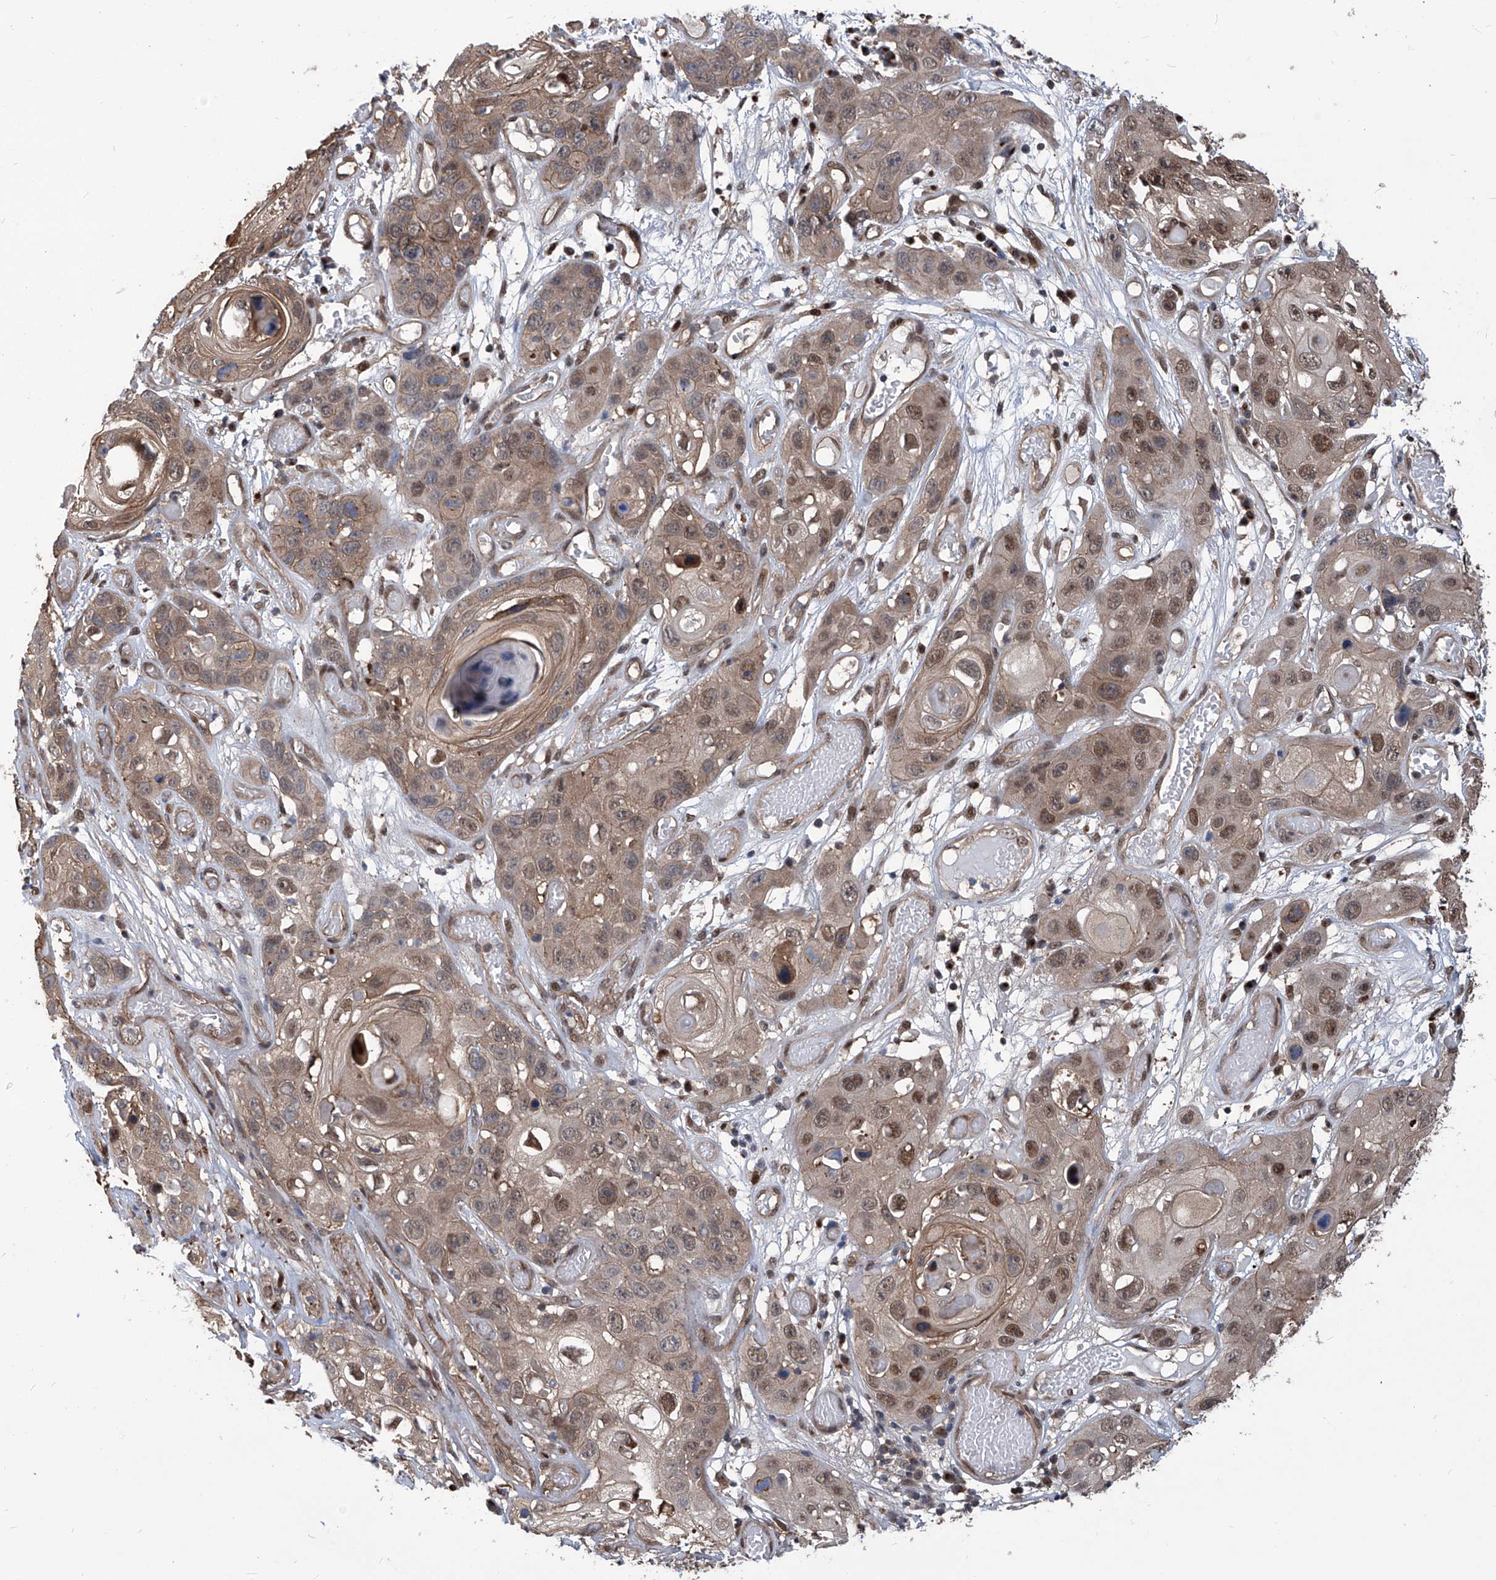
{"staining": {"intensity": "moderate", "quantity": ">75%", "location": "cytoplasmic/membranous,nuclear"}, "tissue": "skin cancer", "cell_type": "Tumor cells", "image_type": "cancer", "snomed": [{"axis": "morphology", "description": "Squamous cell carcinoma, NOS"}, {"axis": "topography", "description": "Skin"}], "caption": "Human skin cancer stained with a brown dye exhibits moderate cytoplasmic/membranous and nuclear positive expression in about >75% of tumor cells.", "gene": "PSMB1", "patient": {"sex": "male", "age": 55}}